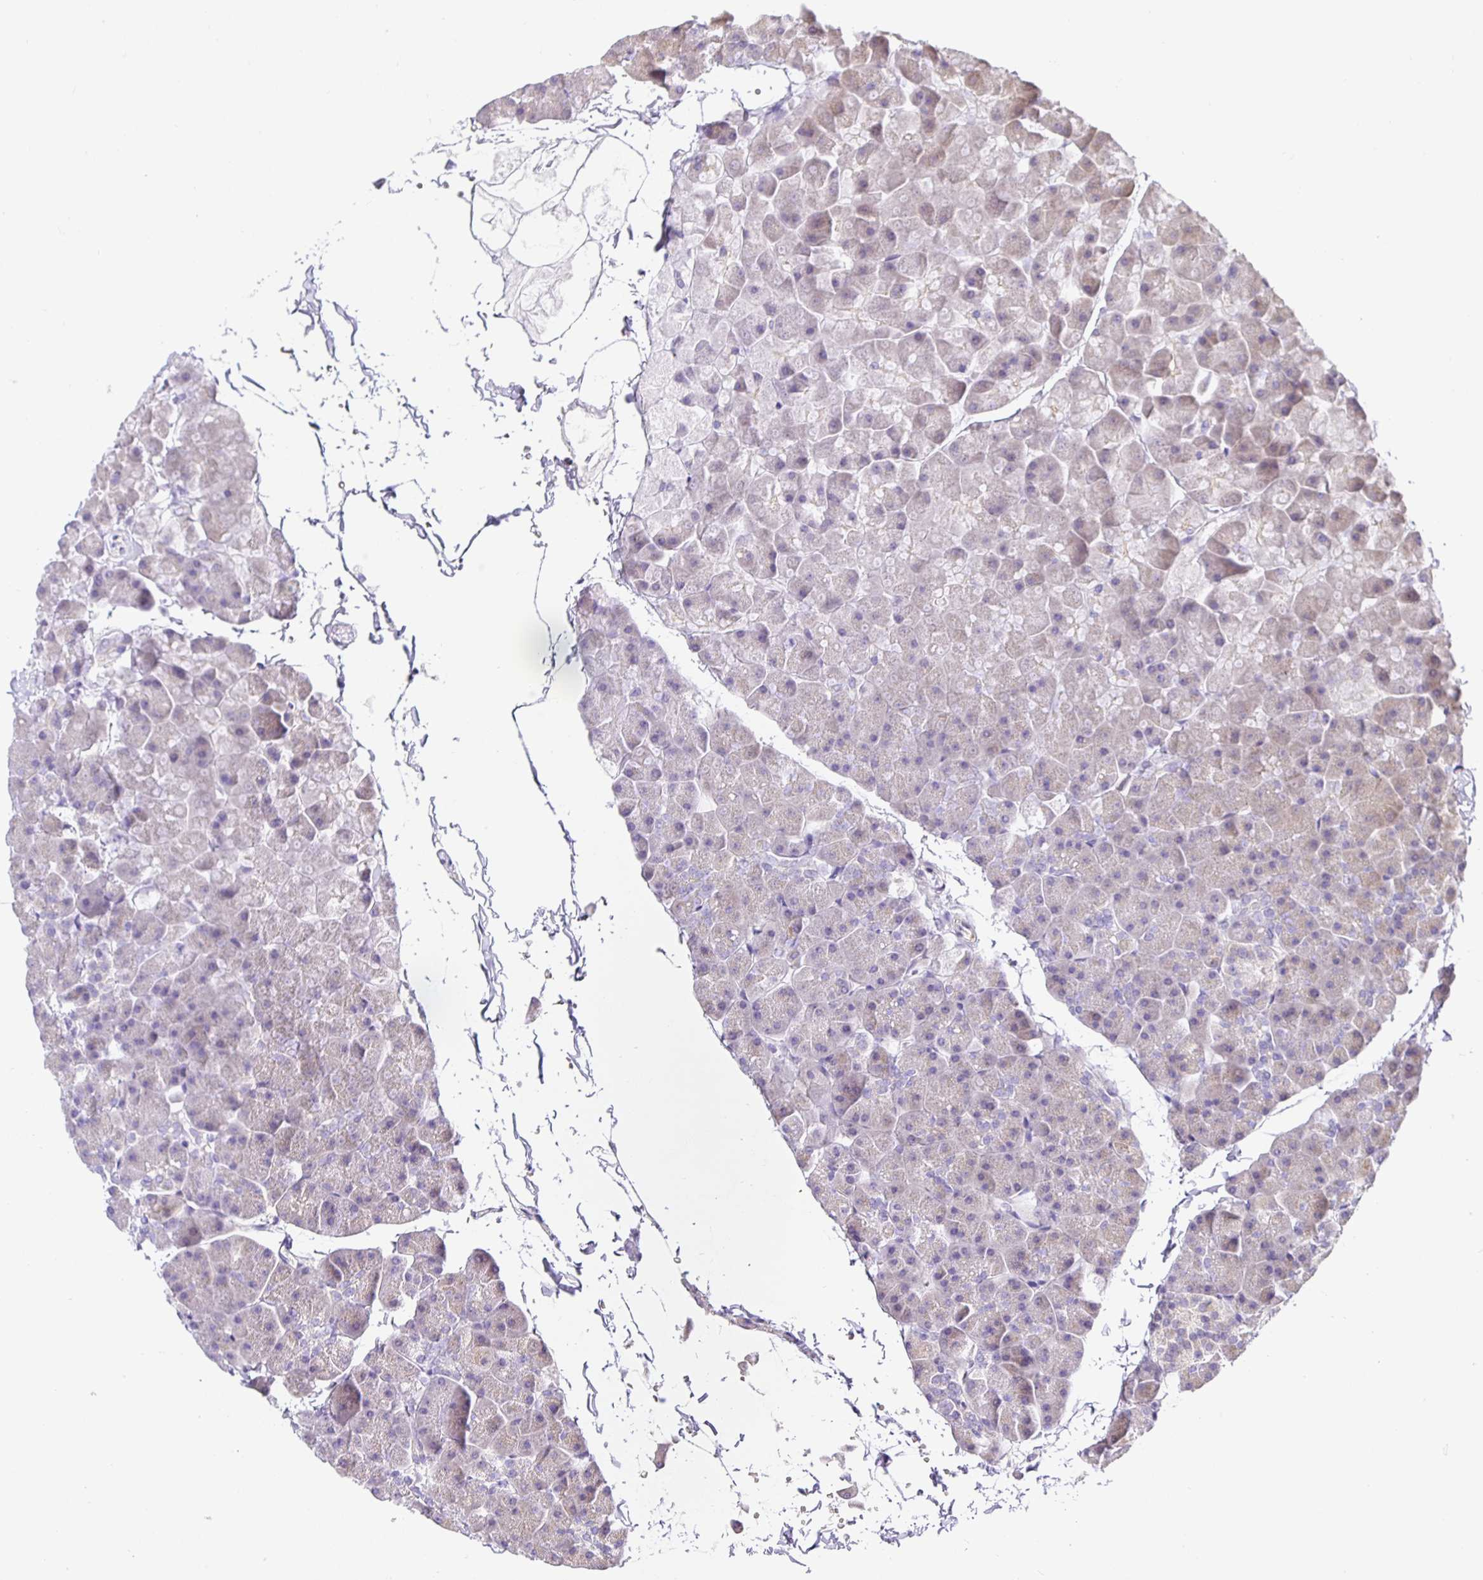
{"staining": {"intensity": "weak", "quantity": "25%-75%", "location": "cytoplasmic/membranous"}, "tissue": "pancreas", "cell_type": "Exocrine glandular cells", "image_type": "normal", "snomed": [{"axis": "morphology", "description": "Normal tissue, NOS"}, {"axis": "topography", "description": "Pancreas"}], "caption": "Protein expression analysis of normal pancreas shows weak cytoplasmic/membranous positivity in about 25%-75% of exocrine glandular cells.", "gene": "OPALIN", "patient": {"sex": "male", "age": 35}}